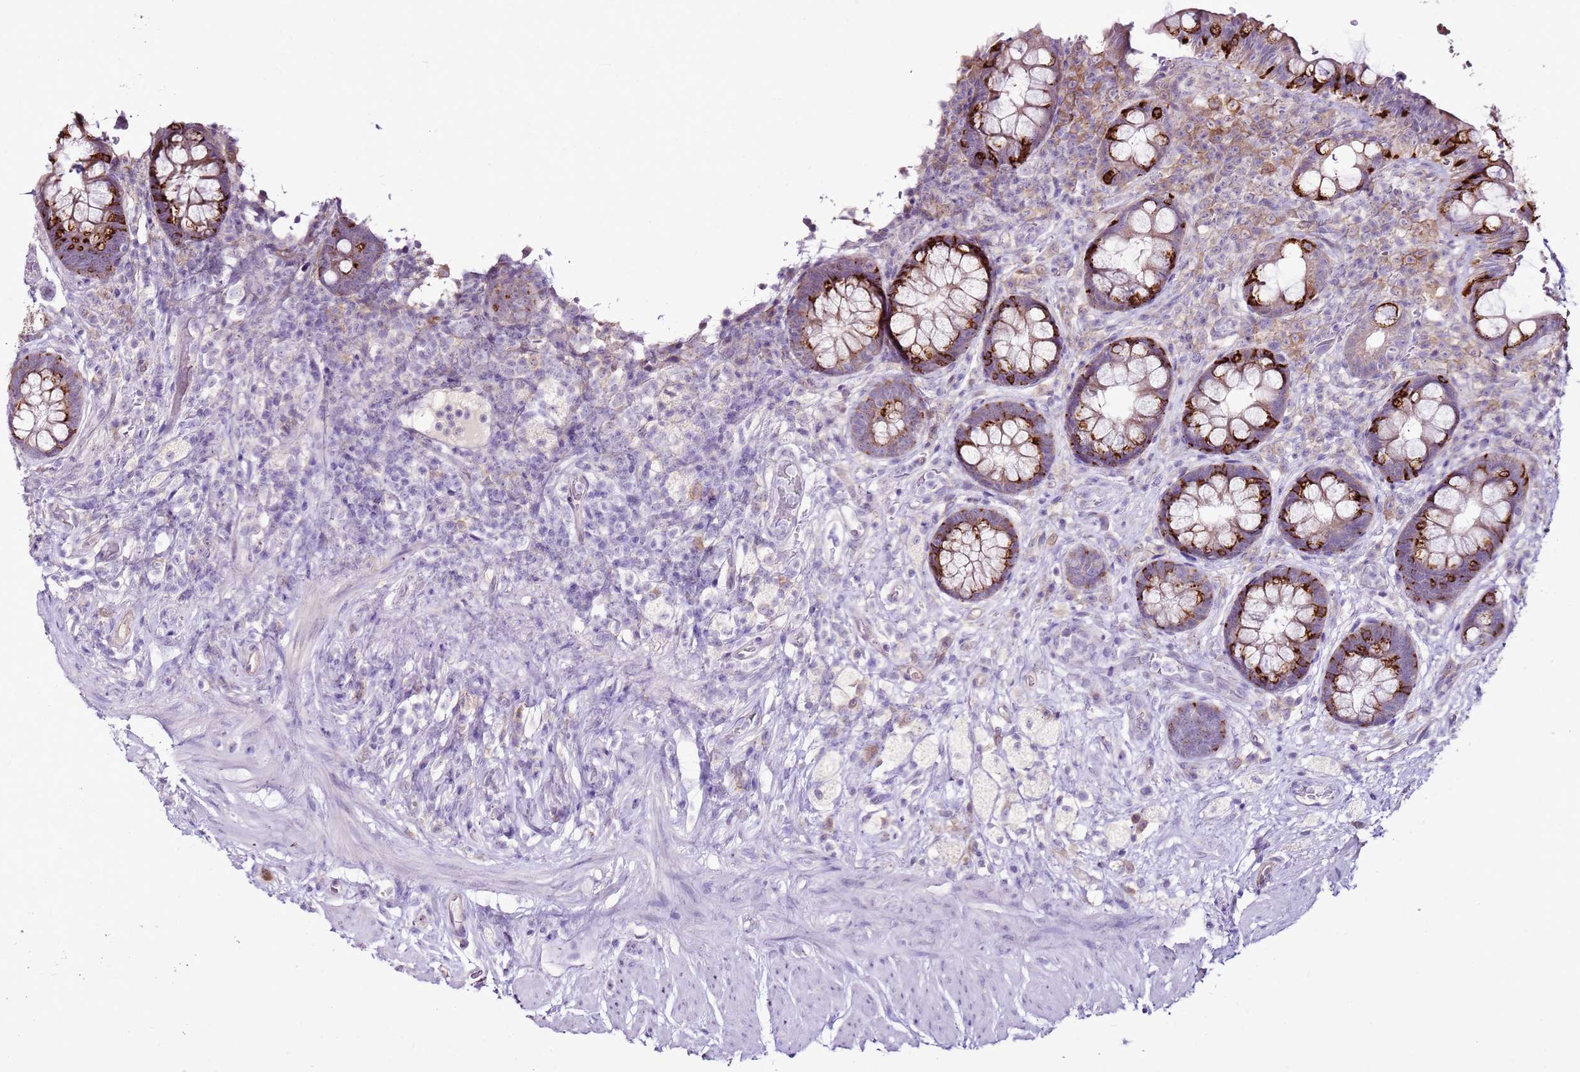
{"staining": {"intensity": "strong", "quantity": "25%-75%", "location": "cytoplasmic/membranous"}, "tissue": "rectum", "cell_type": "Glandular cells", "image_type": "normal", "snomed": [{"axis": "morphology", "description": "Normal tissue, NOS"}, {"axis": "topography", "description": "Rectum"}, {"axis": "topography", "description": "Peripheral nerve tissue"}], "caption": "Brown immunohistochemical staining in unremarkable rectum displays strong cytoplasmic/membranous expression in about 25%-75% of glandular cells. Nuclei are stained in blue.", "gene": "SLC38A5", "patient": {"sex": "female", "age": 69}}